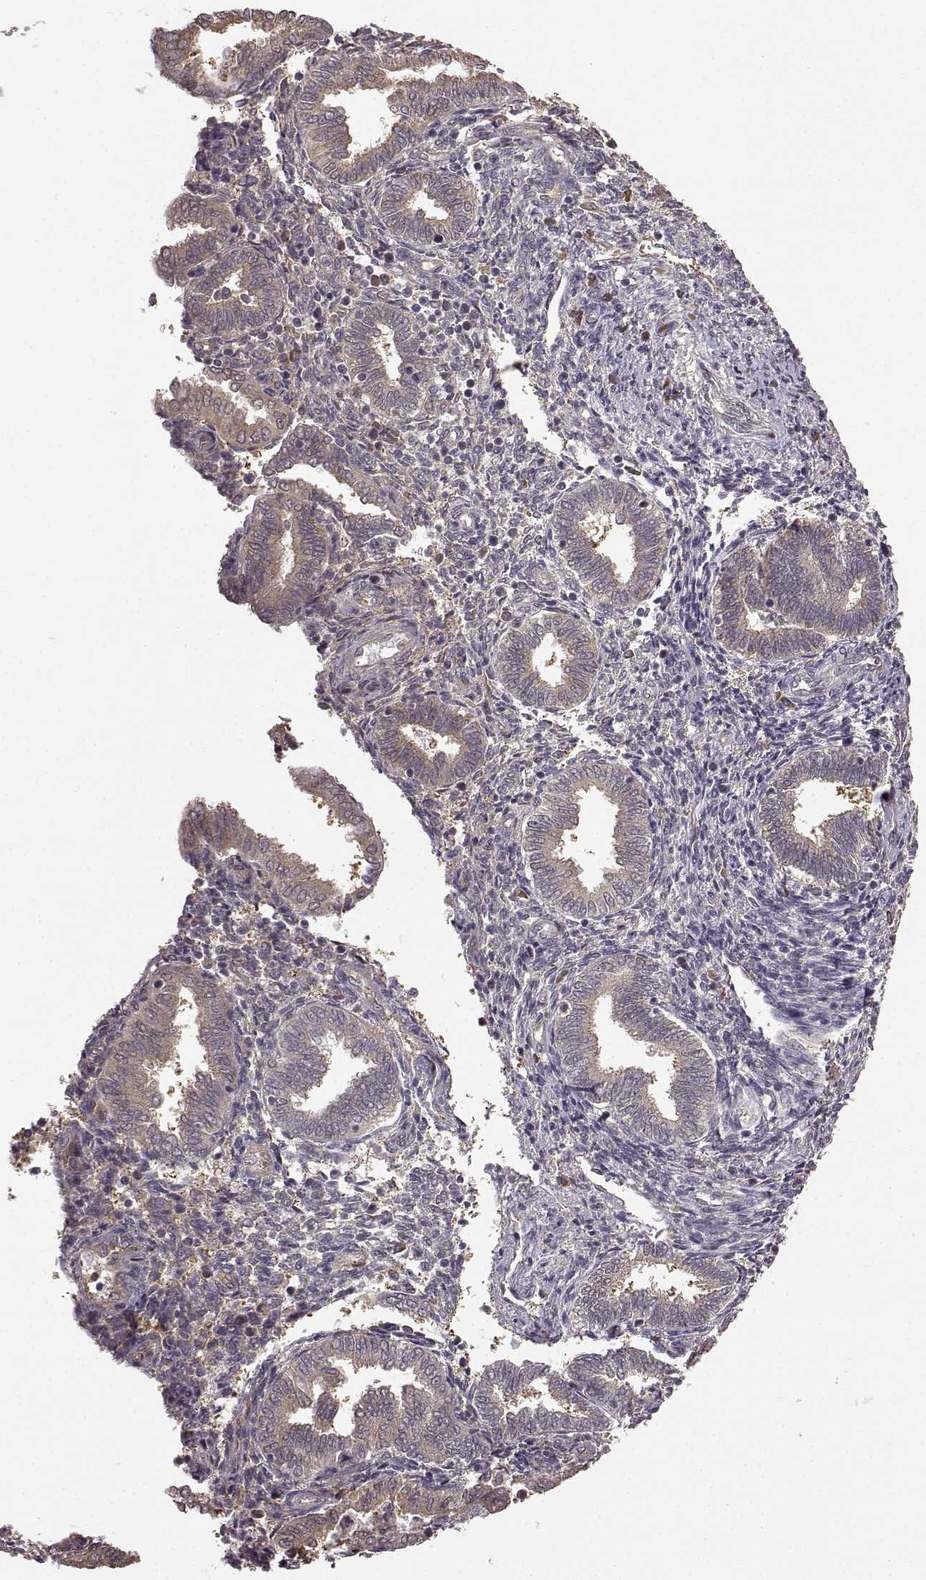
{"staining": {"intensity": "weak", "quantity": "25%-75%", "location": "cytoplasmic/membranous"}, "tissue": "endometrium", "cell_type": "Cells in endometrial stroma", "image_type": "normal", "snomed": [{"axis": "morphology", "description": "Normal tissue, NOS"}, {"axis": "topography", "description": "Endometrium"}], "caption": "Endometrium stained for a protein (brown) reveals weak cytoplasmic/membranous positive expression in approximately 25%-75% of cells in endometrial stroma.", "gene": "NME1", "patient": {"sex": "female", "age": 42}}